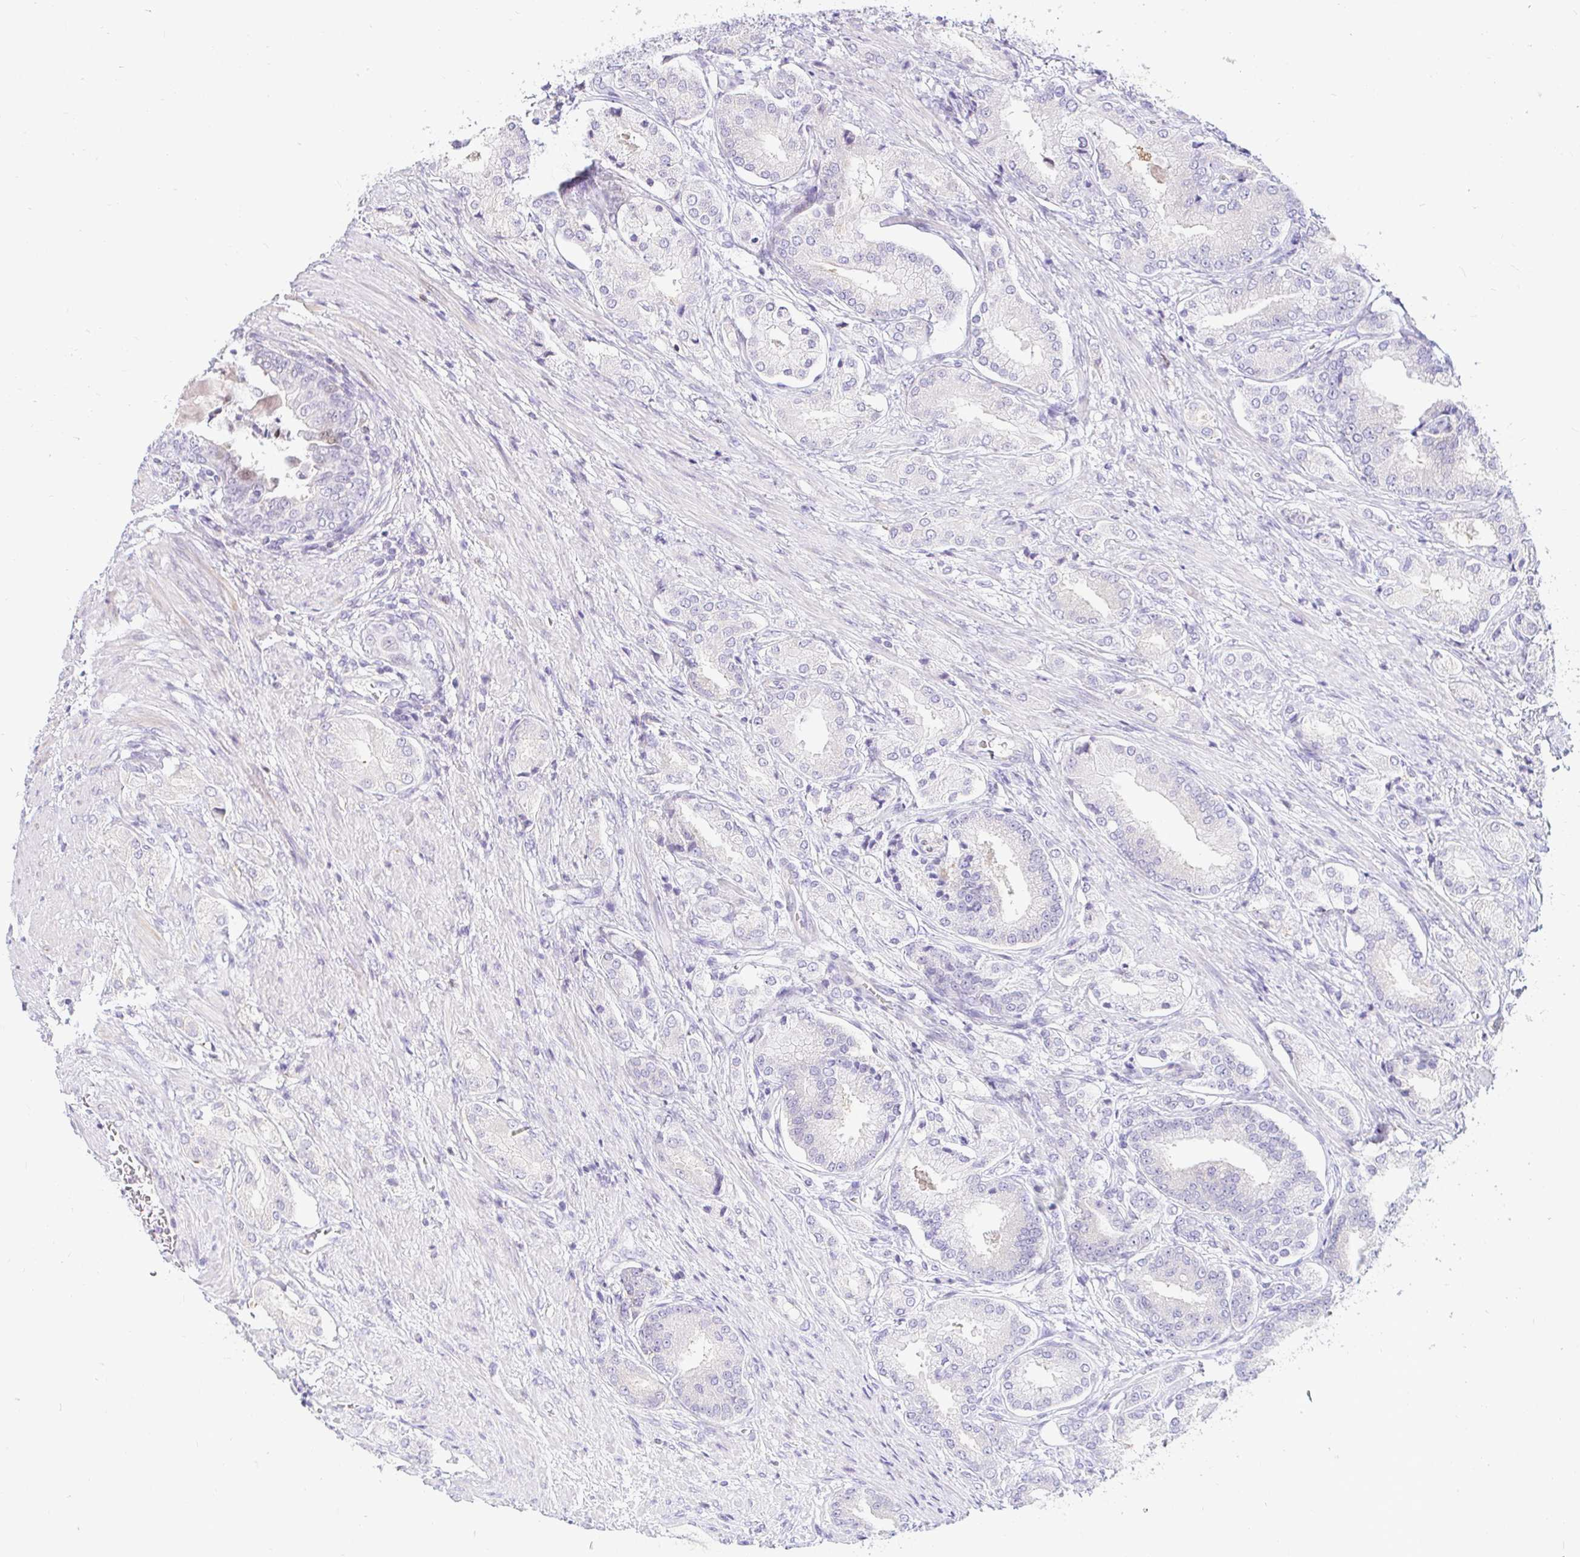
{"staining": {"intensity": "negative", "quantity": "none", "location": "none"}, "tissue": "prostate cancer", "cell_type": "Tumor cells", "image_type": "cancer", "snomed": [{"axis": "morphology", "description": "Adenocarcinoma, High grade"}, {"axis": "topography", "description": "Prostate and seminal vesicle, NOS"}], "caption": "This is a image of immunohistochemistry (IHC) staining of prostate adenocarcinoma (high-grade), which shows no expression in tumor cells. (DAB (3,3'-diaminobenzidine) immunohistochemistry, high magnification).", "gene": "CAPSL", "patient": {"sex": "male", "age": 61}}